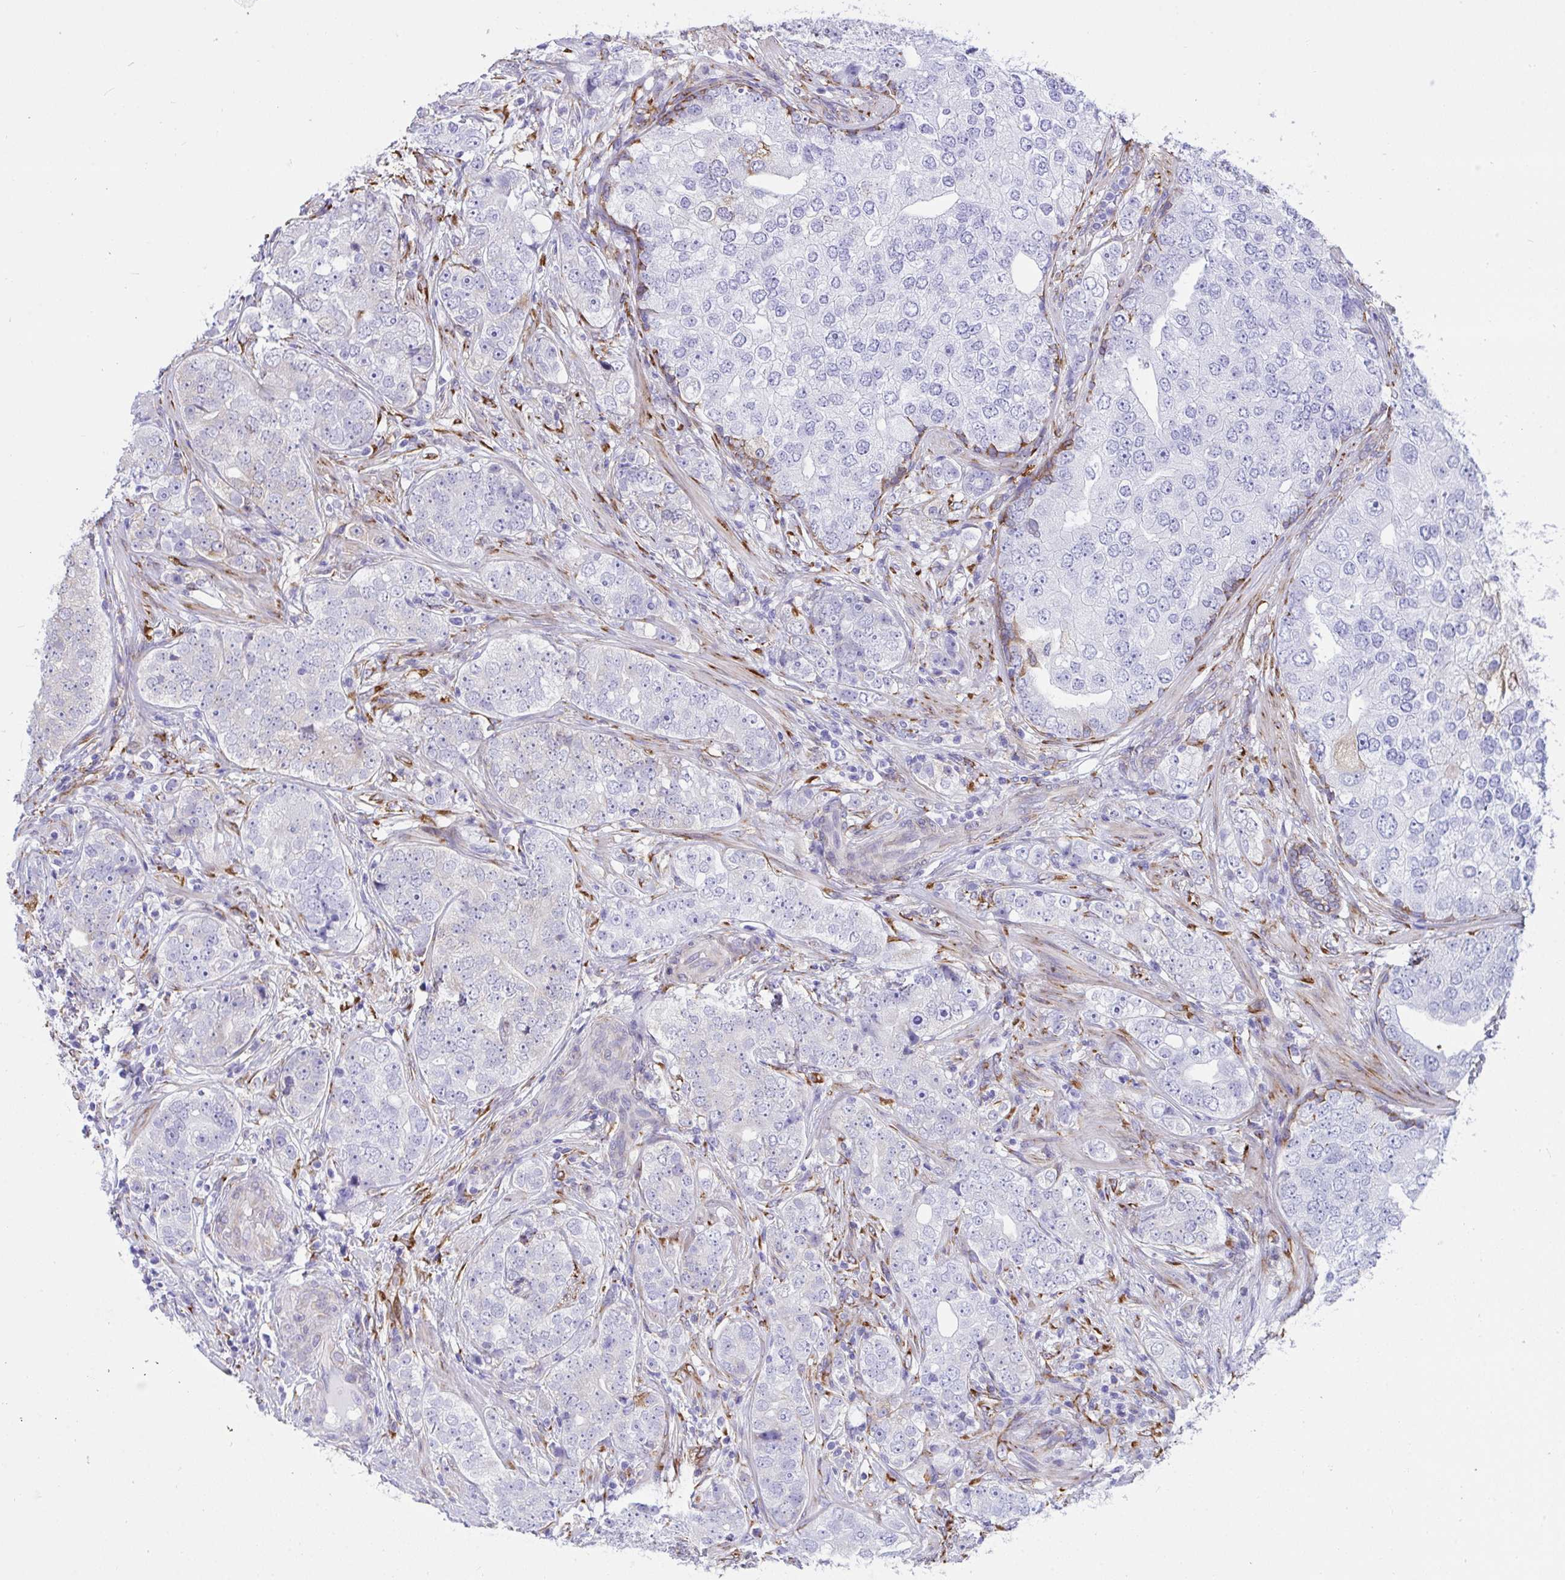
{"staining": {"intensity": "negative", "quantity": "none", "location": "none"}, "tissue": "prostate cancer", "cell_type": "Tumor cells", "image_type": "cancer", "snomed": [{"axis": "morphology", "description": "Adenocarcinoma, High grade"}, {"axis": "topography", "description": "Prostate"}], "caption": "Immunohistochemistry image of prostate cancer stained for a protein (brown), which exhibits no expression in tumor cells.", "gene": "ASPH", "patient": {"sex": "male", "age": 60}}